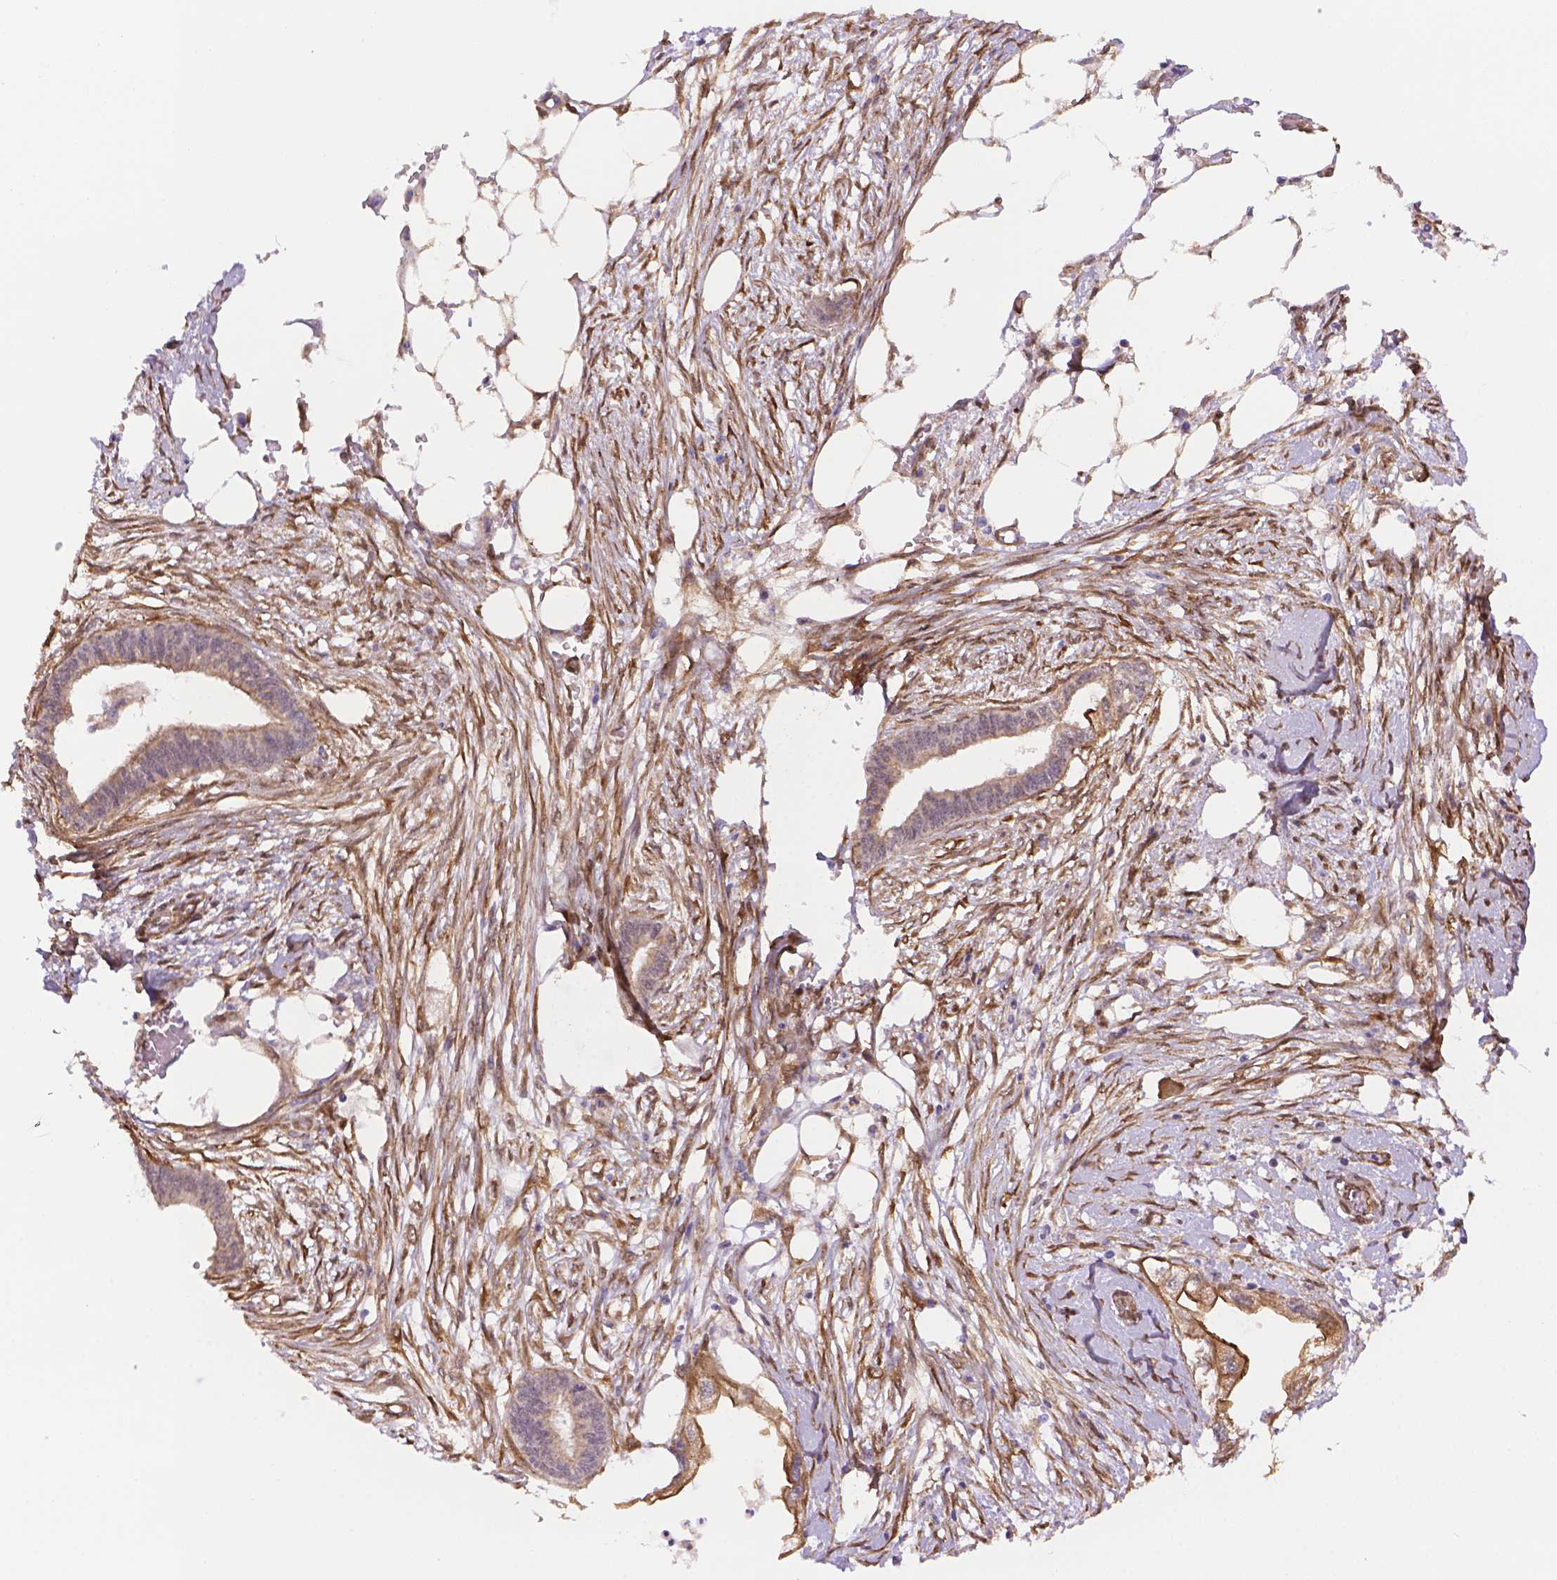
{"staining": {"intensity": "weak", "quantity": "25%-75%", "location": "cytoplasmic/membranous"}, "tissue": "endometrial cancer", "cell_type": "Tumor cells", "image_type": "cancer", "snomed": [{"axis": "morphology", "description": "Adenocarcinoma, NOS"}, {"axis": "morphology", "description": "Adenocarcinoma, metastatic, NOS"}, {"axis": "topography", "description": "Adipose tissue"}, {"axis": "topography", "description": "Endometrium"}], "caption": "A high-resolution micrograph shows immunohistochemistry (IHC) staining of endometrial cancer, which displays weak cytoplasmic/membranous staining in approximately 25%-75% of tumor cells.", "gene": "YAP1", "patient": {"sex": "female", "age": 67}}